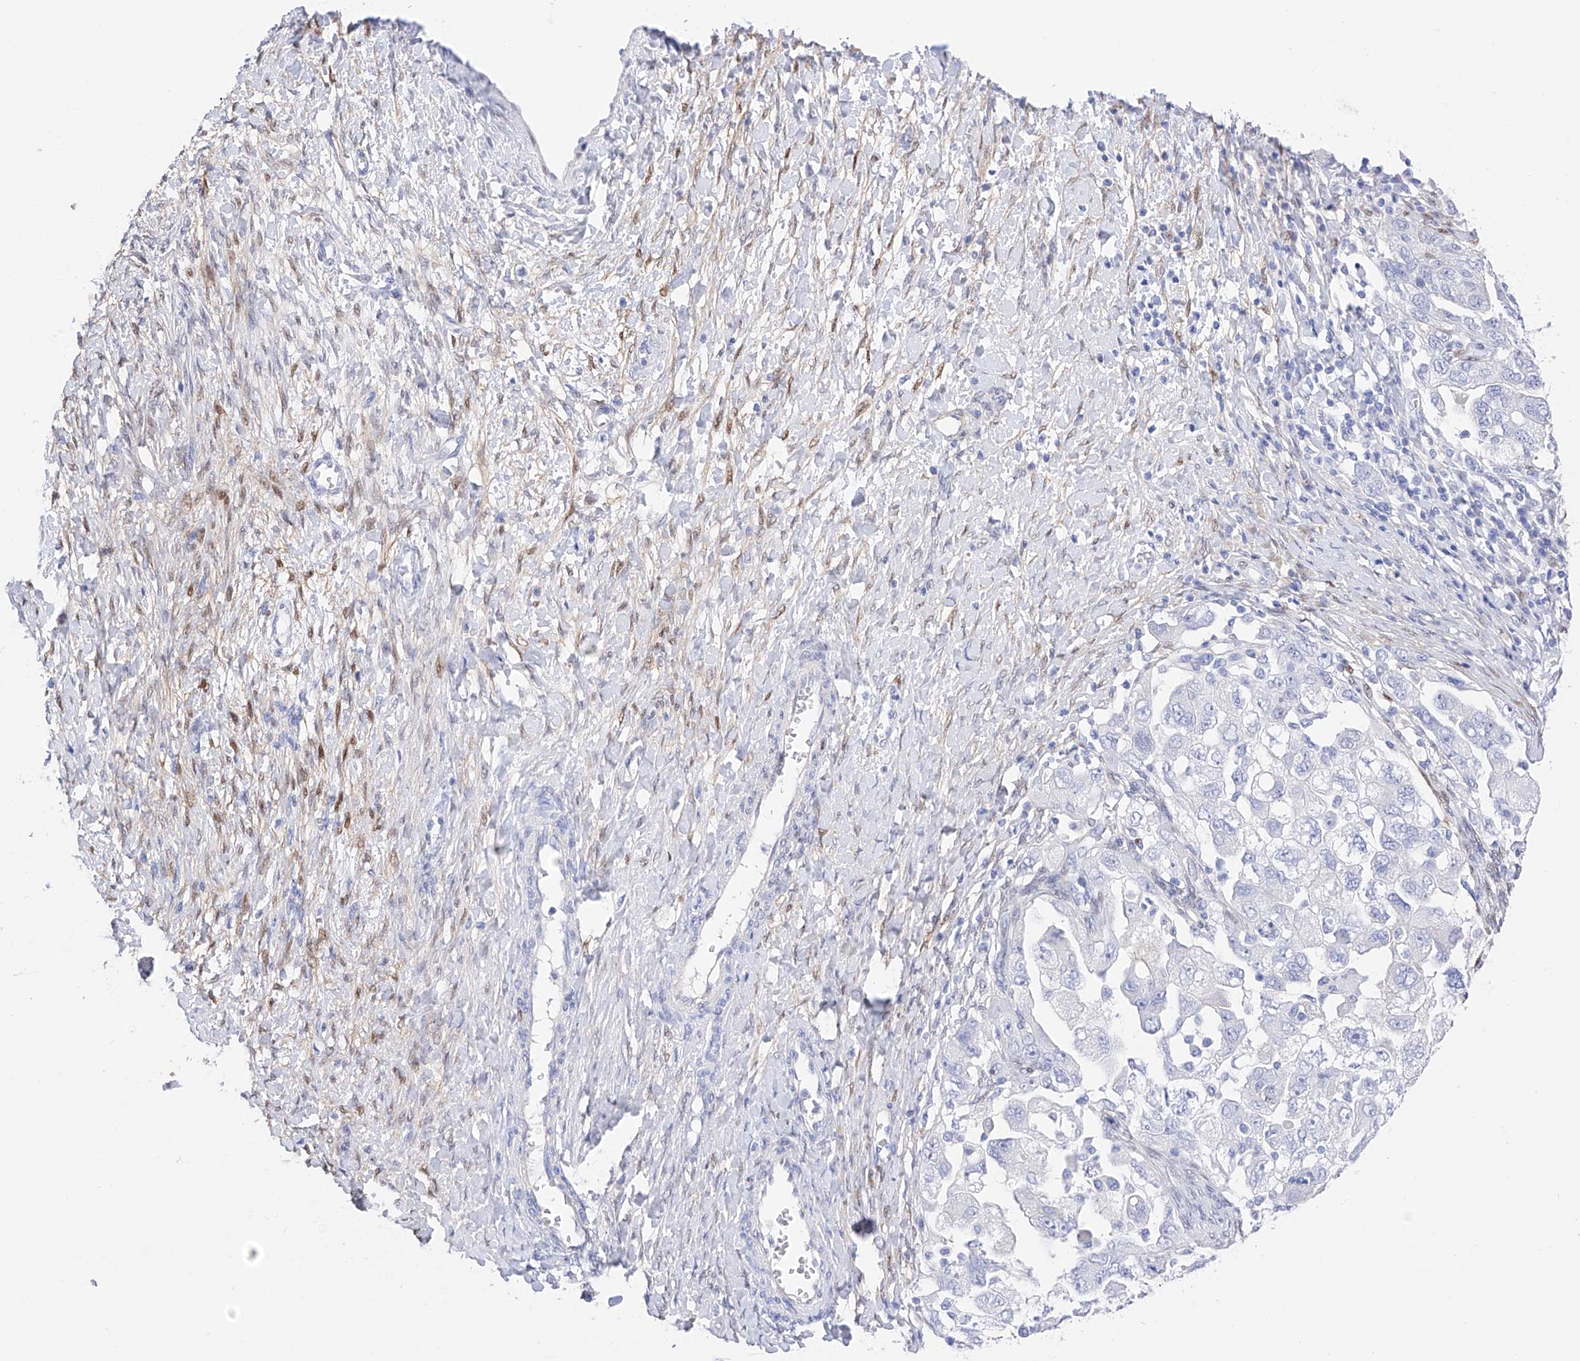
{"staining": {"intensity": "negative", "quantity": "none", "location": "none"}, "tissue": "ovarian cancer", "cell_type": "Tumor cells", "image_type": "cancer", "snomed": [{"axis": "morphology", "description": "Carcinoma, NOS"}, {"axis": "morphology", "description": "Cystadenocarcinoma, serous, NOS"}, {"axis": "topography", "description": "Ovary"}], "caption": "The image reveals no significant expression in tumor cells of ovarian cancer. (Immunohistochemistry, brightfield microscopy, high magnification).", "gene": "TRPC7", "patient": {"sex": "female", "age": 69}}